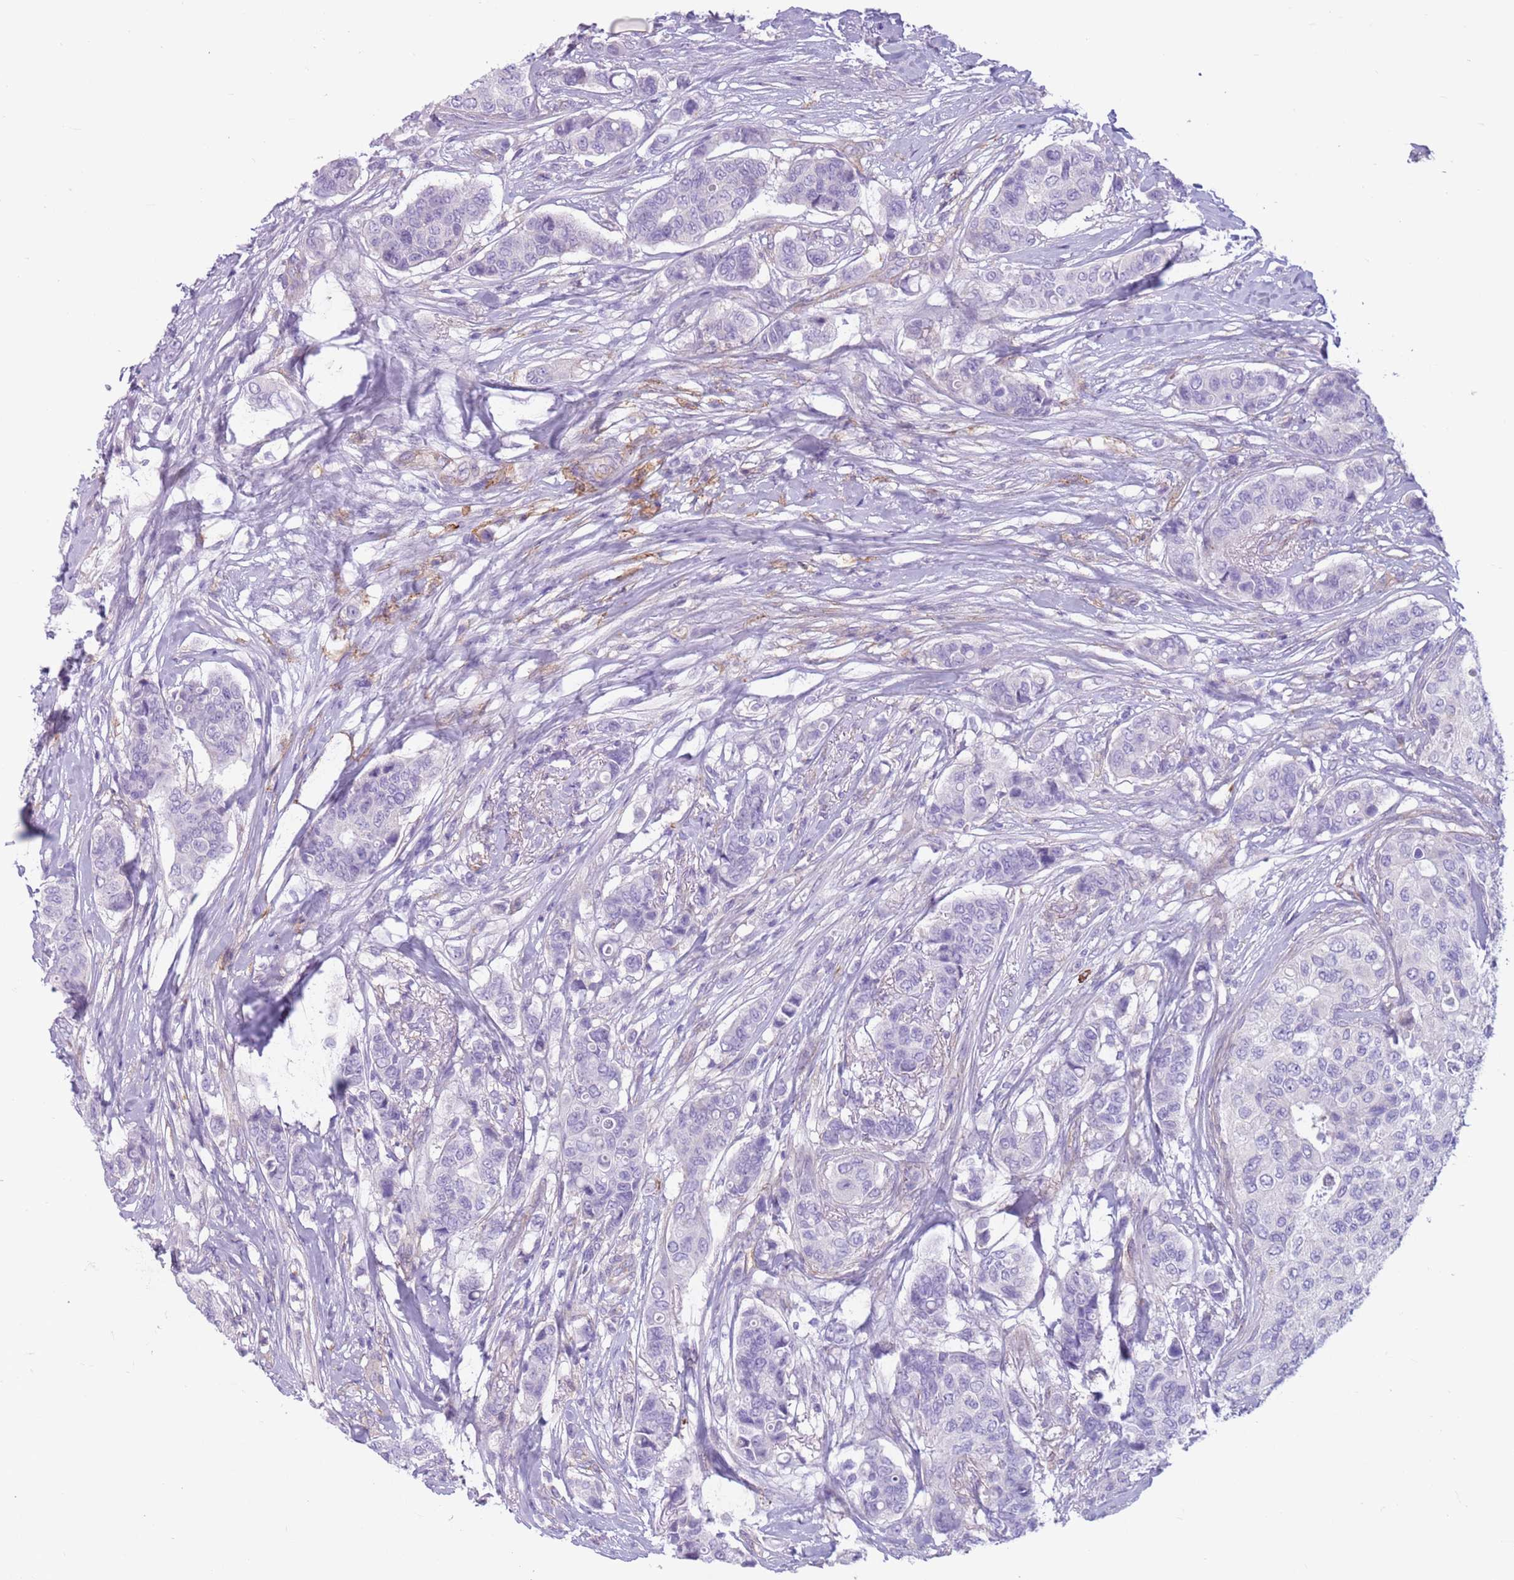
{"staining": {"intensity": "negative", "quantity": "none", "location": "none"}, "tissue": "breast cancer", "cell_type": "Tumor cells", "image_type": "cancer", "snomed": [{"axis": "morphology", "description": "Lobular carcinoma"}, {"axis": "topography", "description": "Breast"}], "caption": "Tumor cells show no significant expression in lobular carcinoma (breast).", "gene": "SNX6", "patient": {"sex": "female", "age": 51}}